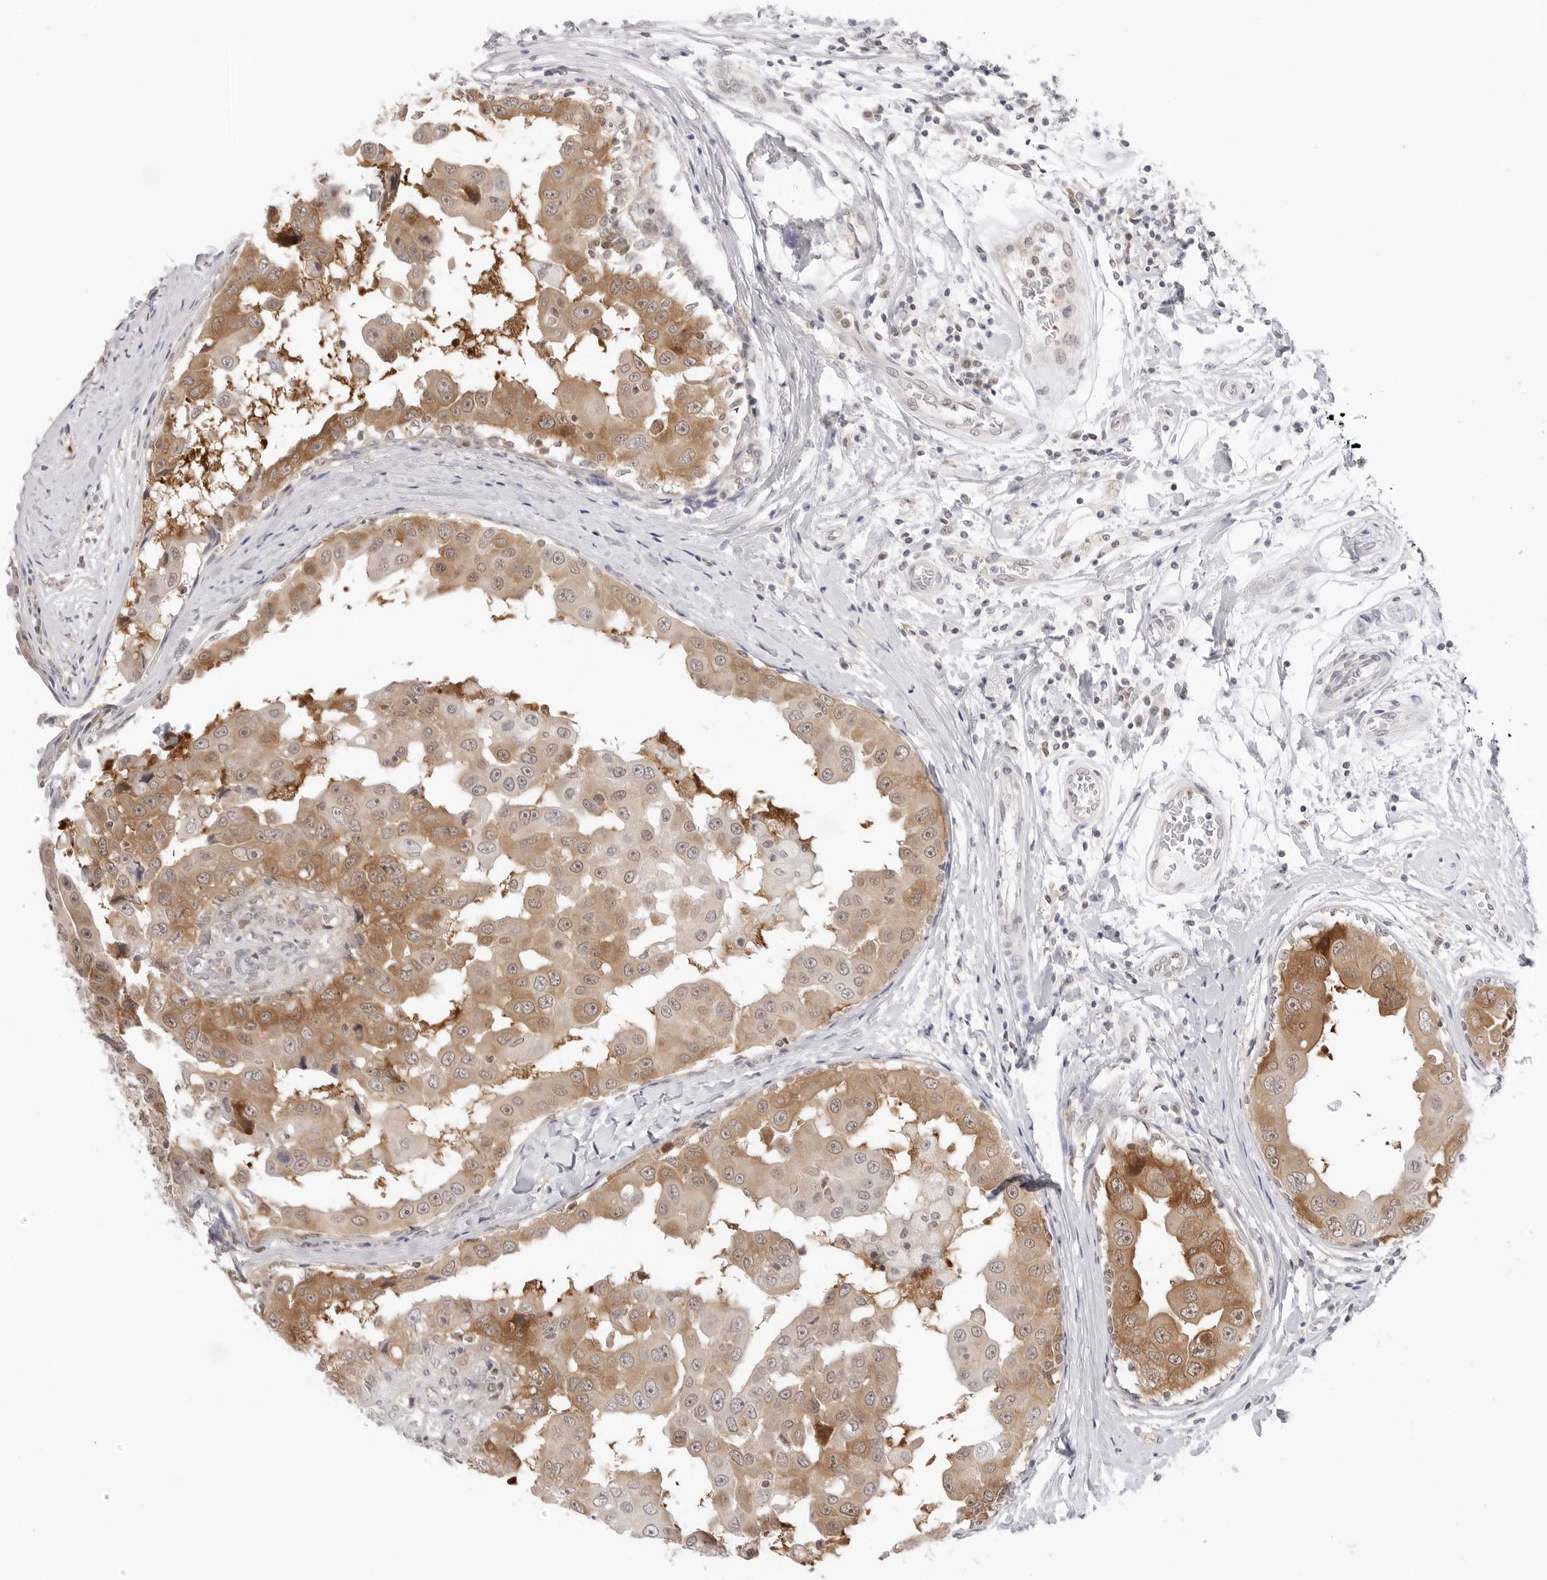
{"staining": {"intensity": "moderate", "quantity": ">75%", "location": "cytoplasmic/membranous"}, "tissue": "breast cancer", "cell_type": "Tumor cells", "image_type": "cancer", "snomed": [{"axis": "morphology", "description": "Duct carcinoma"}, {"axis": "topography", "description": "Breast"}], "caption": "Human breast intraductal carcinoma stained with a protein marker exhibits moderate staining in tumor cells.", "gene": "NUDC", "patient": {"sex": "female", "age": 27}}